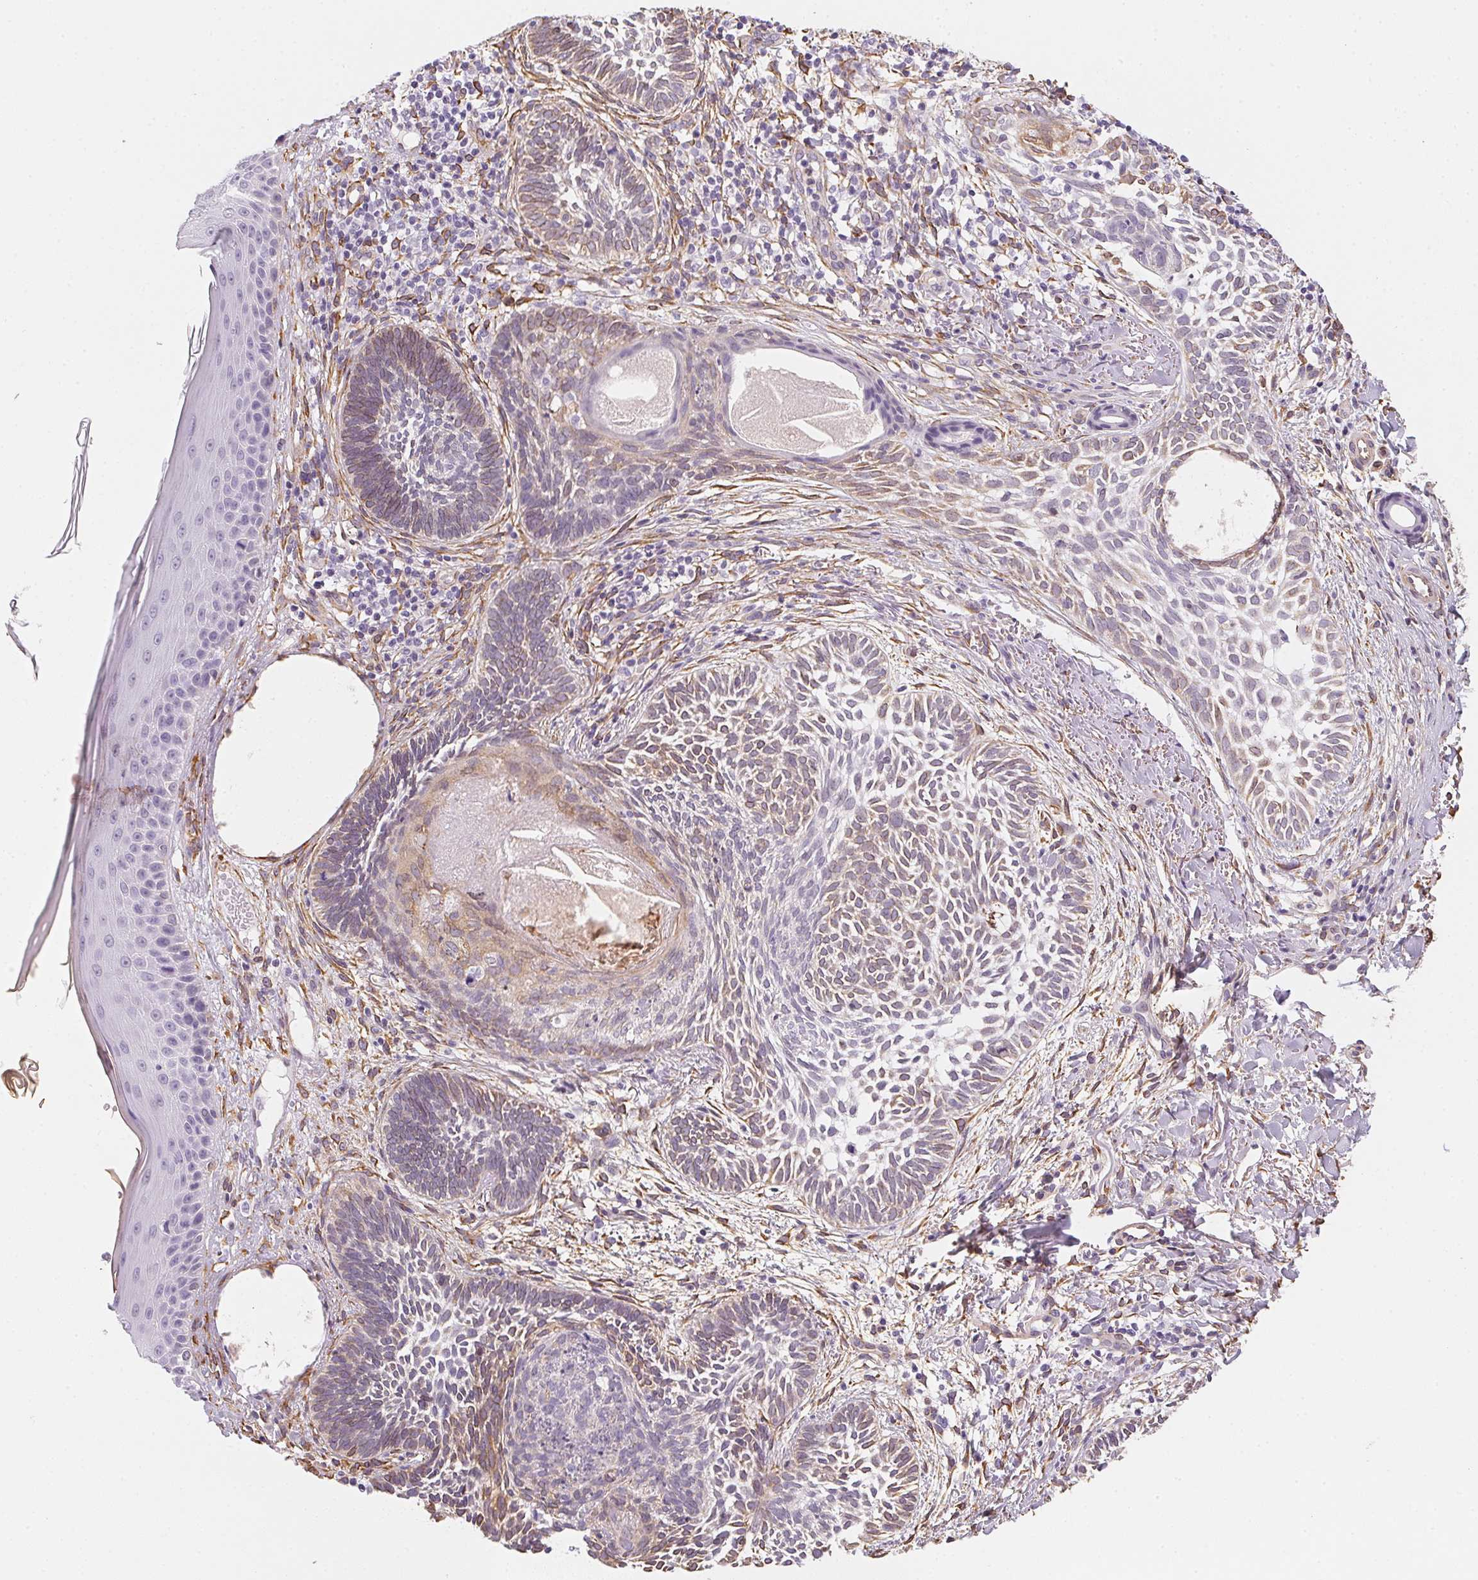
{"staining": {"intensity": "weak", "quantity": "<25%", "location": "cytoplasmic/membranous"}, "tissue": "skin cancer", "cell_type": "Tumor cells", "image_type": "cancer", "snomed": [{"axis": "morphology", "description": "Normal tissue, NOS"}, {"axis": "morphology", "description": "Basal cell carcinoma"}, {"axis": "topography", "description": "Skin"}], "caption": "Tumor cells show no significant expression in basal cell carcinoma (skin).", "gene": "RSBN1", "patient": {"sex": "male", "age": 46}}